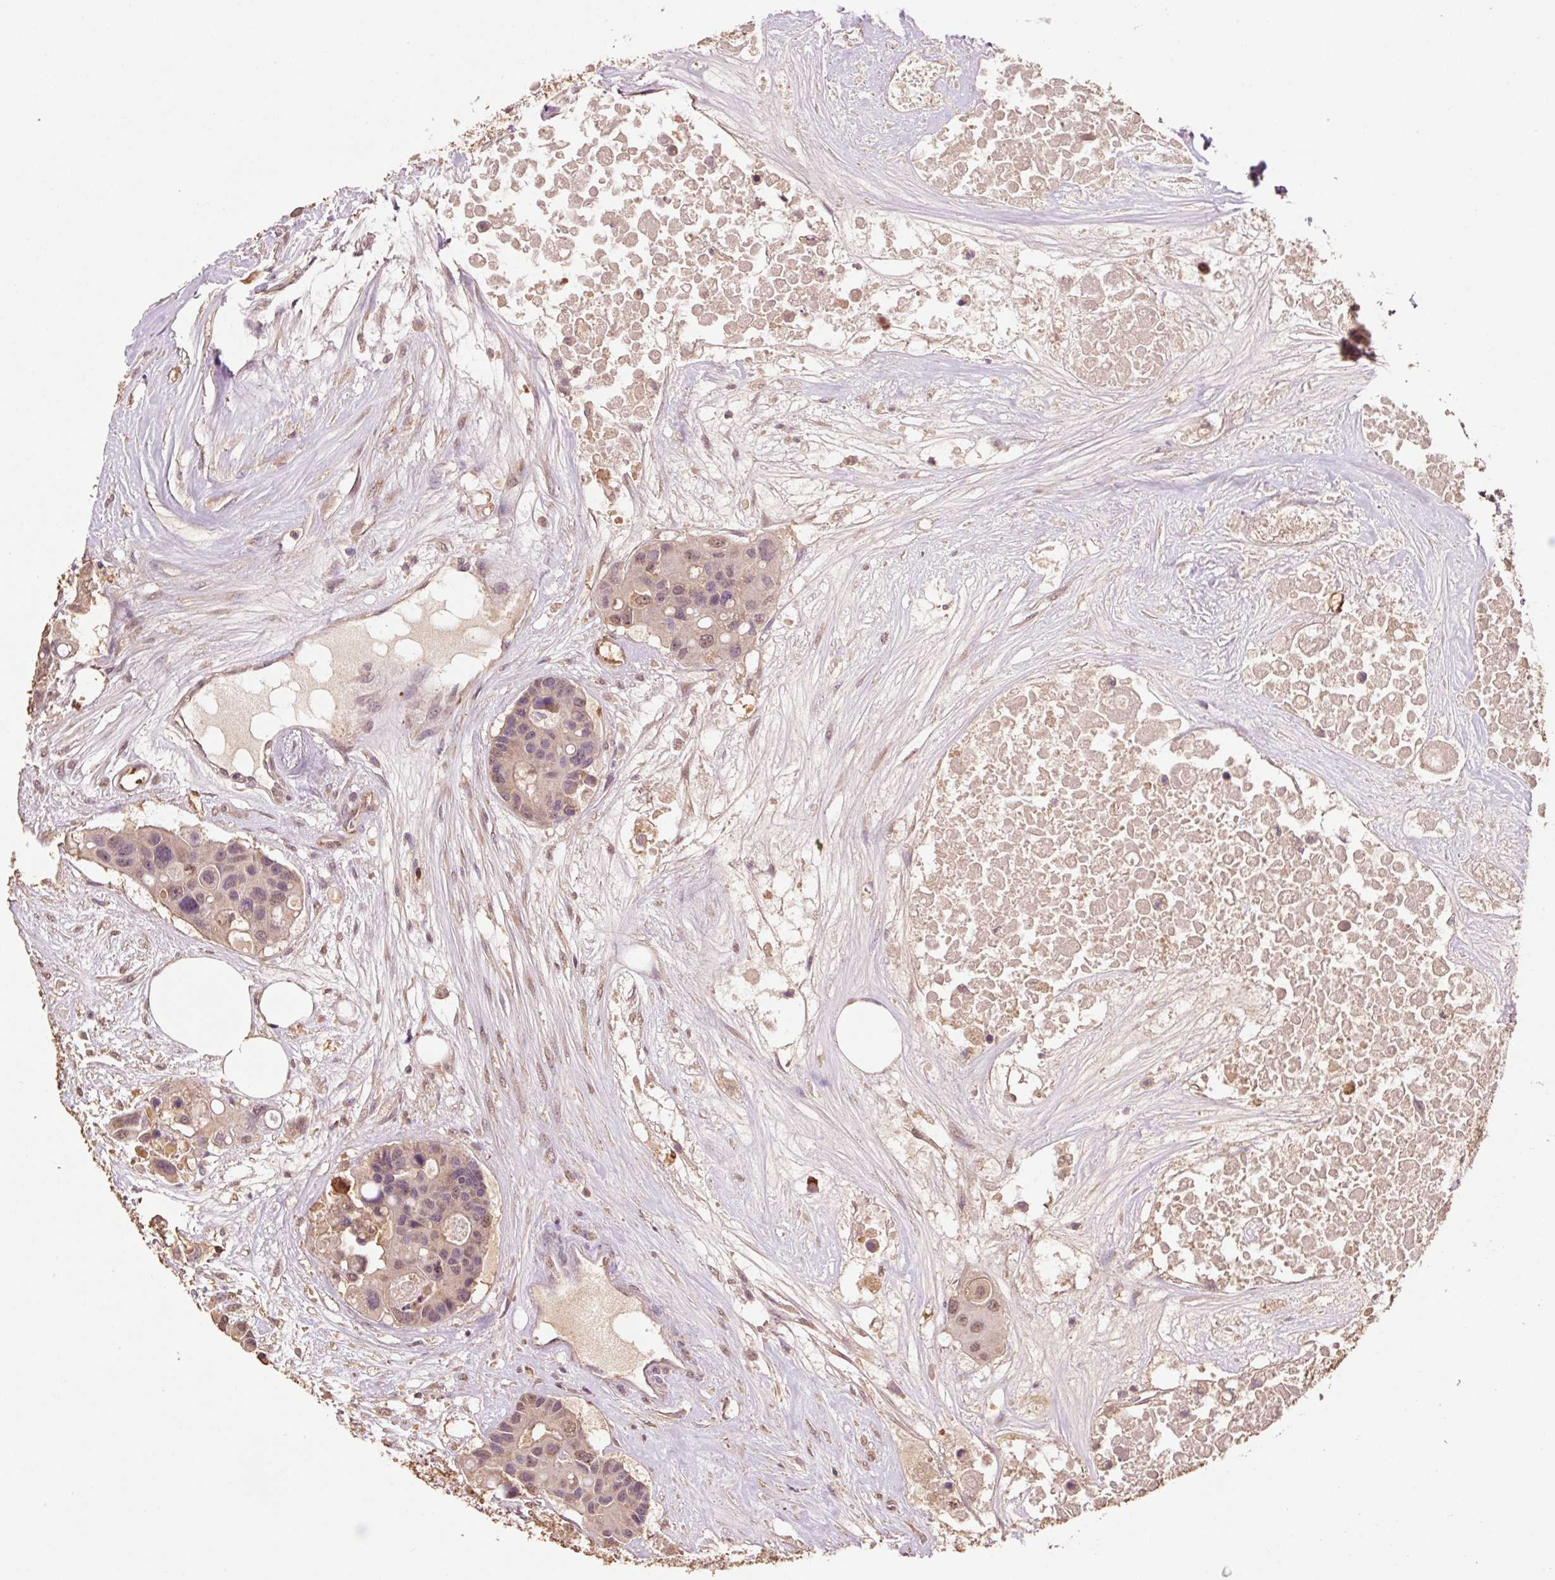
{"staining": {"intensity": "moderate", "quantity": "25%-75%", "location": "cytoplasmic/membranous,nuclear"}, "tissue": "colorectal cancer", "cell_type": "Tumor cells", "image_type": "cancer", "snomed": [{"axis": "morphology", "description": "Adenocarcinoma, NOS"}, {"axis": "topography", "description": "Colon"}], "caption": "Immunohistochemistry of colorectal cancer (adenocarcinoma) demonstrates medium levels of moderate cytoplasmic/membranous and nuclear expression in about 25%-75% of tumor cells.", "gene": "HERC2", "patient": {"sex": "male", "age": 77}}